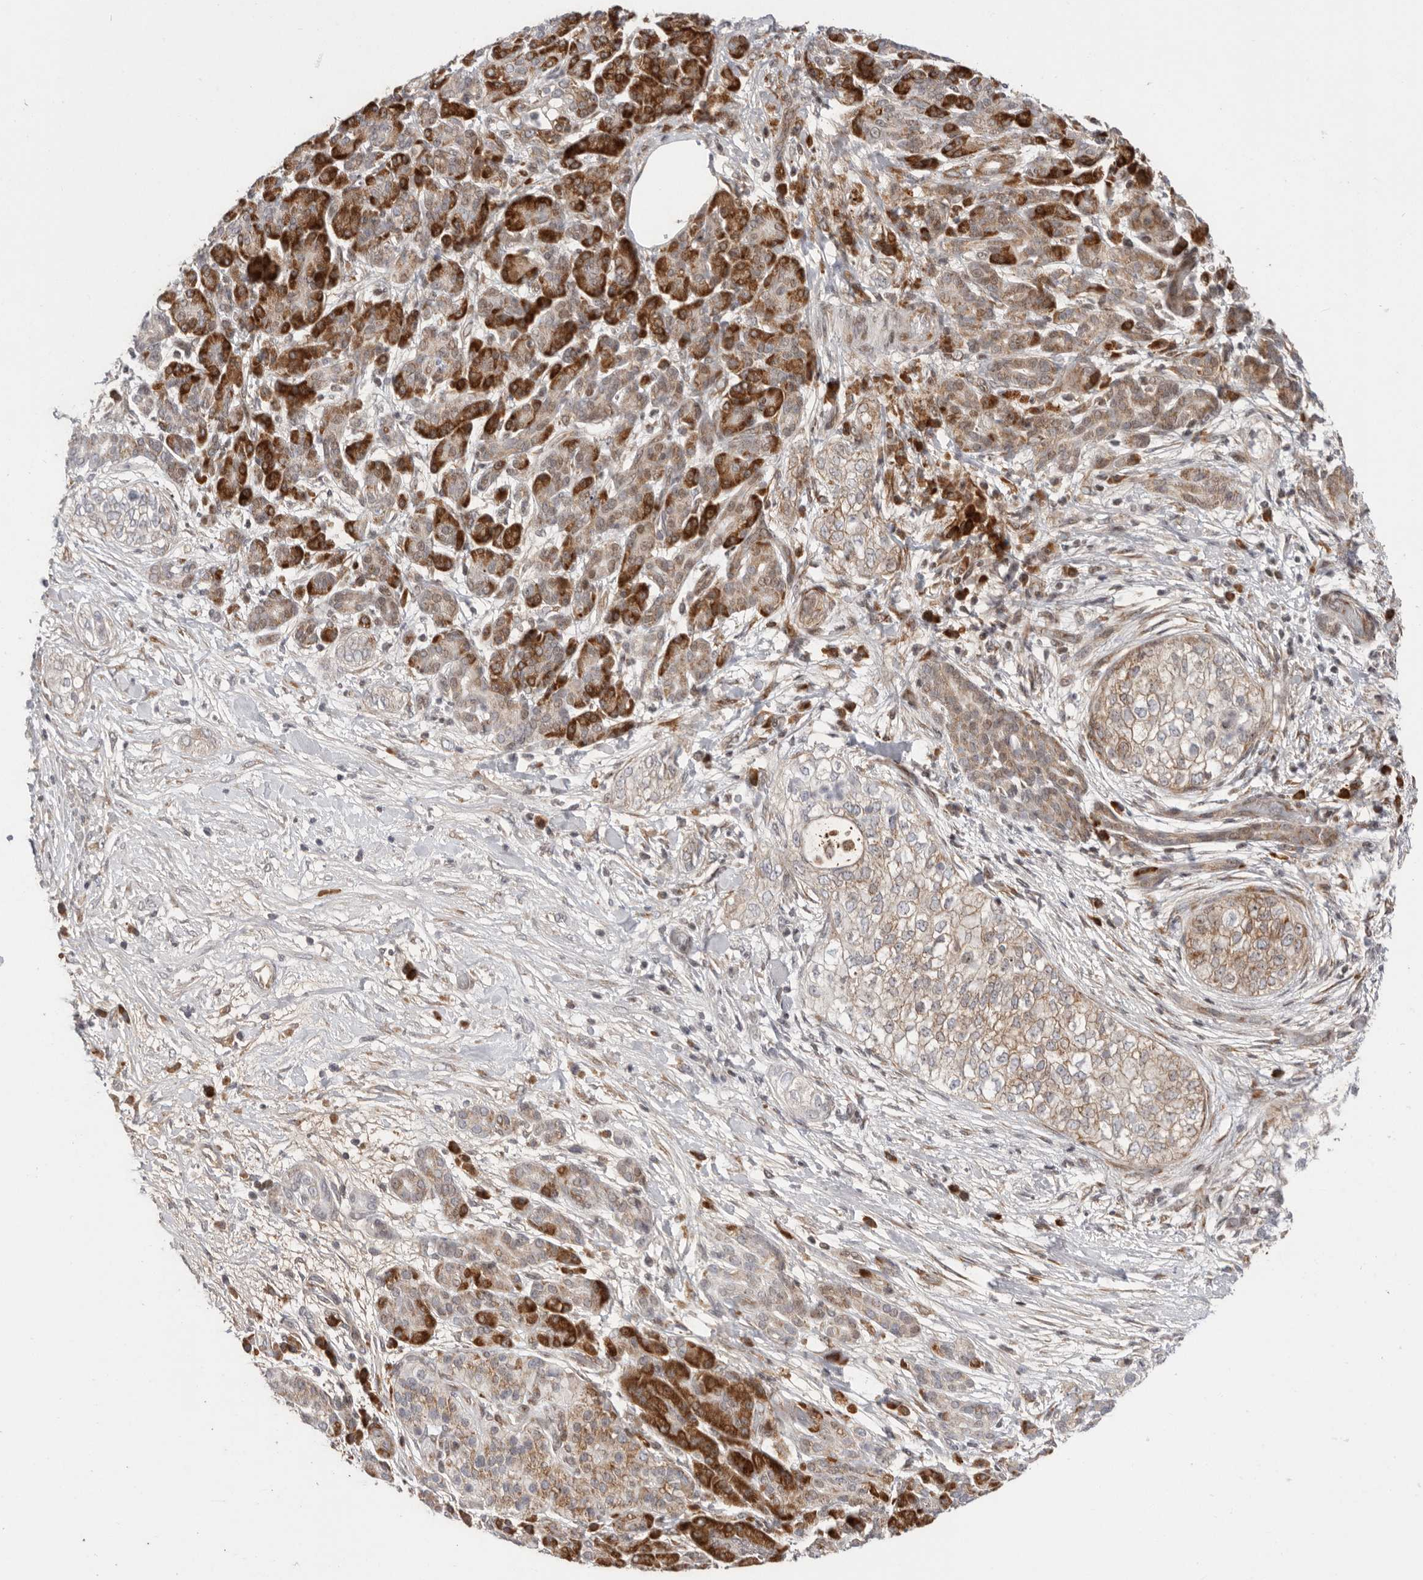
{"staining": {"intensity": "strong", "quantity": ">75%", "location": "cytoplasmic/membranous"}, "tissue": "pancreatic cancer", "cell_type": "Tumor cells", "image_type": "cancer", "snomed": [{"axis": "morphology", "description": "Adenocarcinoma, NOS"}, {"axis": "topography", "description": "Pancreas"}], "caption": "Strong cytoplasmic/membranous protein staining is appreciated in approximately >75% of tumor cells in pancreatic adenocarcinoma. (brown staining indicates protein expression, while blue staining denotes nuclei).", "gene": "FZD3", "patient": {"sex": "male", "age": 72}}